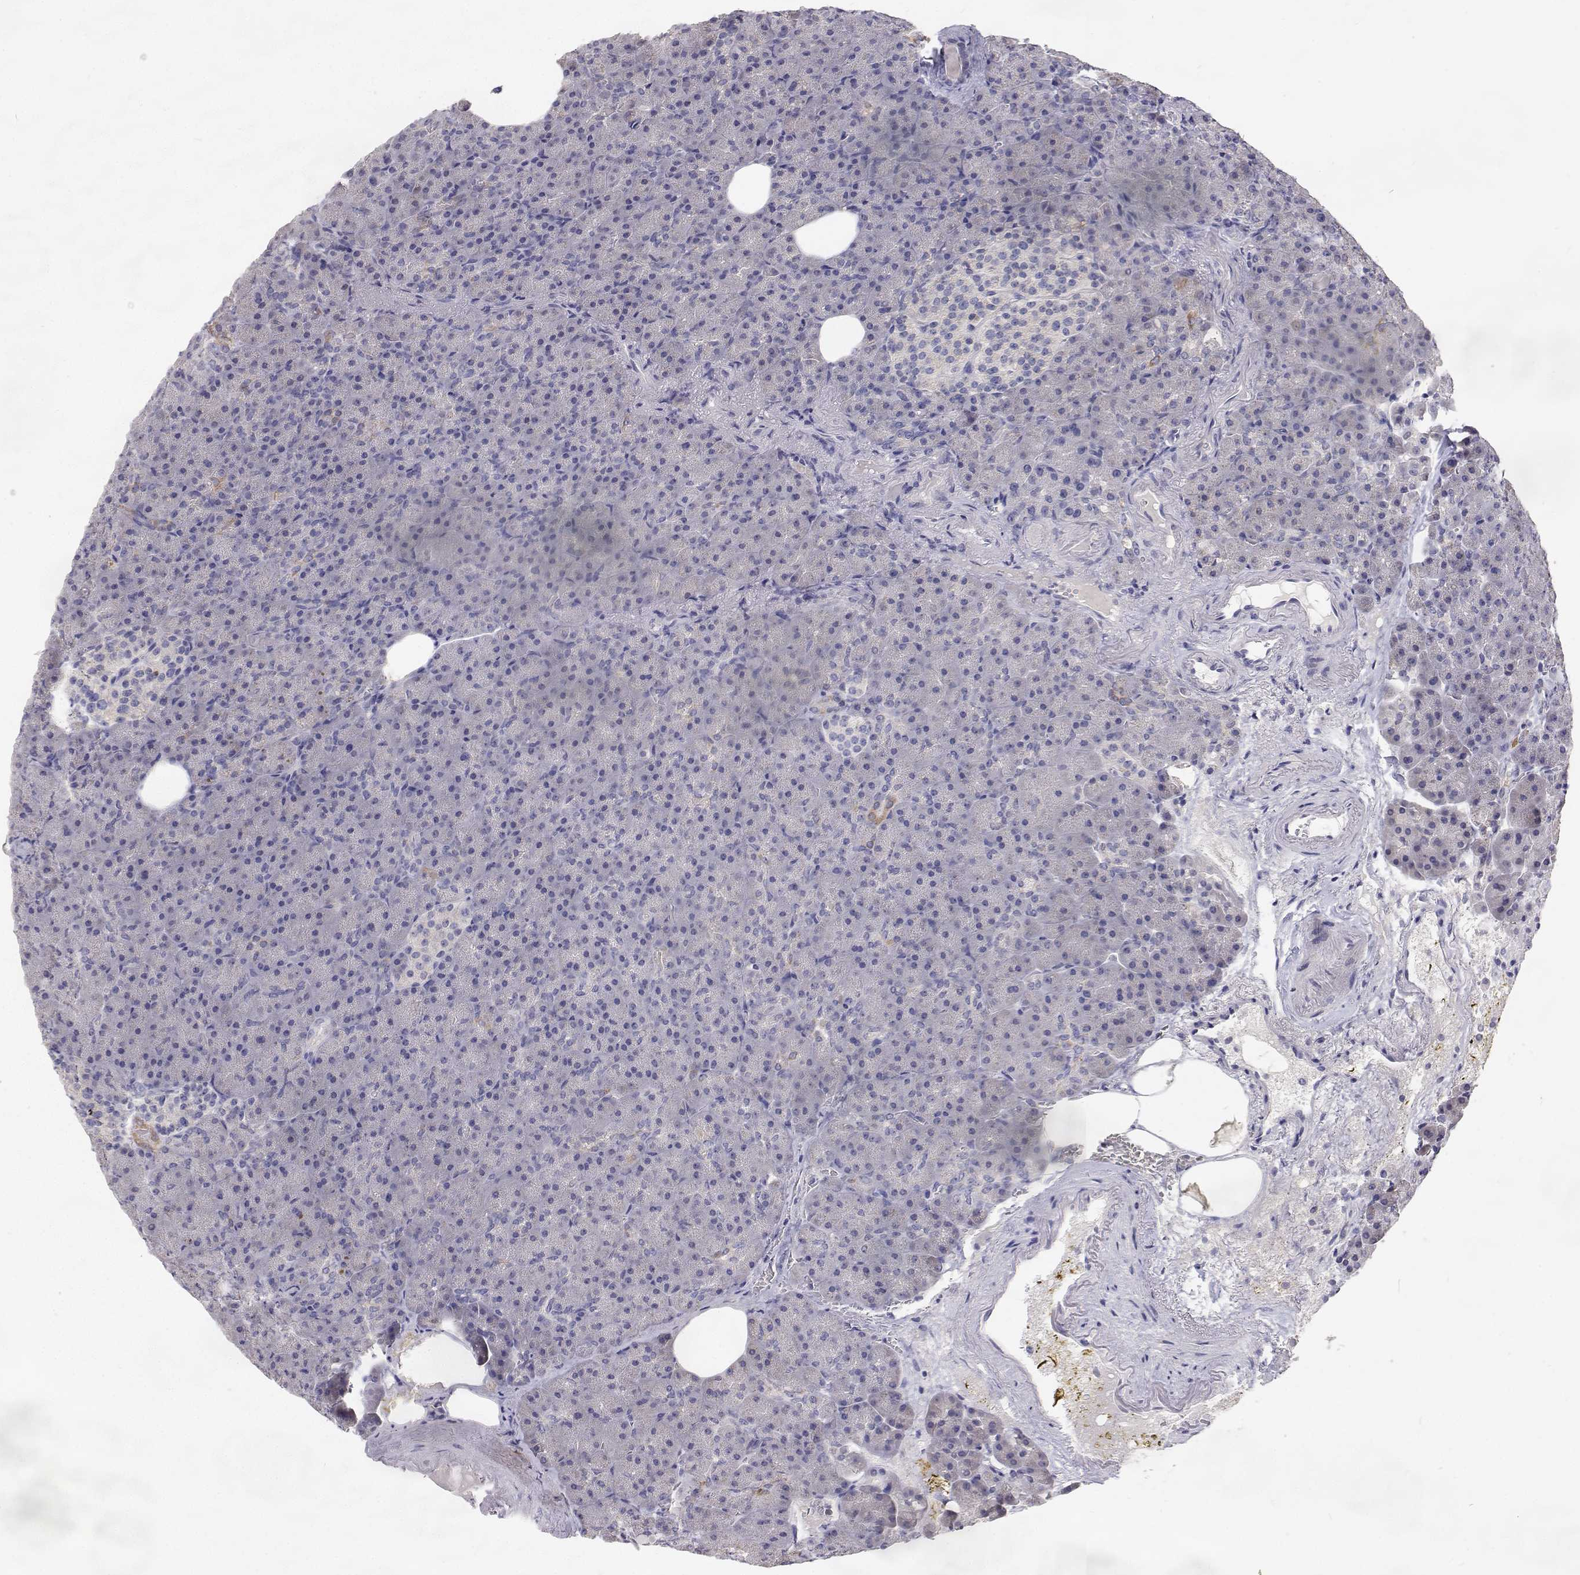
{"staining": {"intensity": "negative", "quantity": "none", "location": "none"}, "tissue": "pancreas", "cell_type": "Exocrine glandular cells", "image_type": "normal", "snomed": [{"axis": "morphology", "description": "Normal tissue, NOS"}, {"axis": "topography", "description": "Pancreas"}], "caption": "Immunohistochemistry of normal human pancreas exhibits no expression in exocrine glandular cells.", "gene": "TRIM60", "patient": {"sex": "female", "age": 74}}